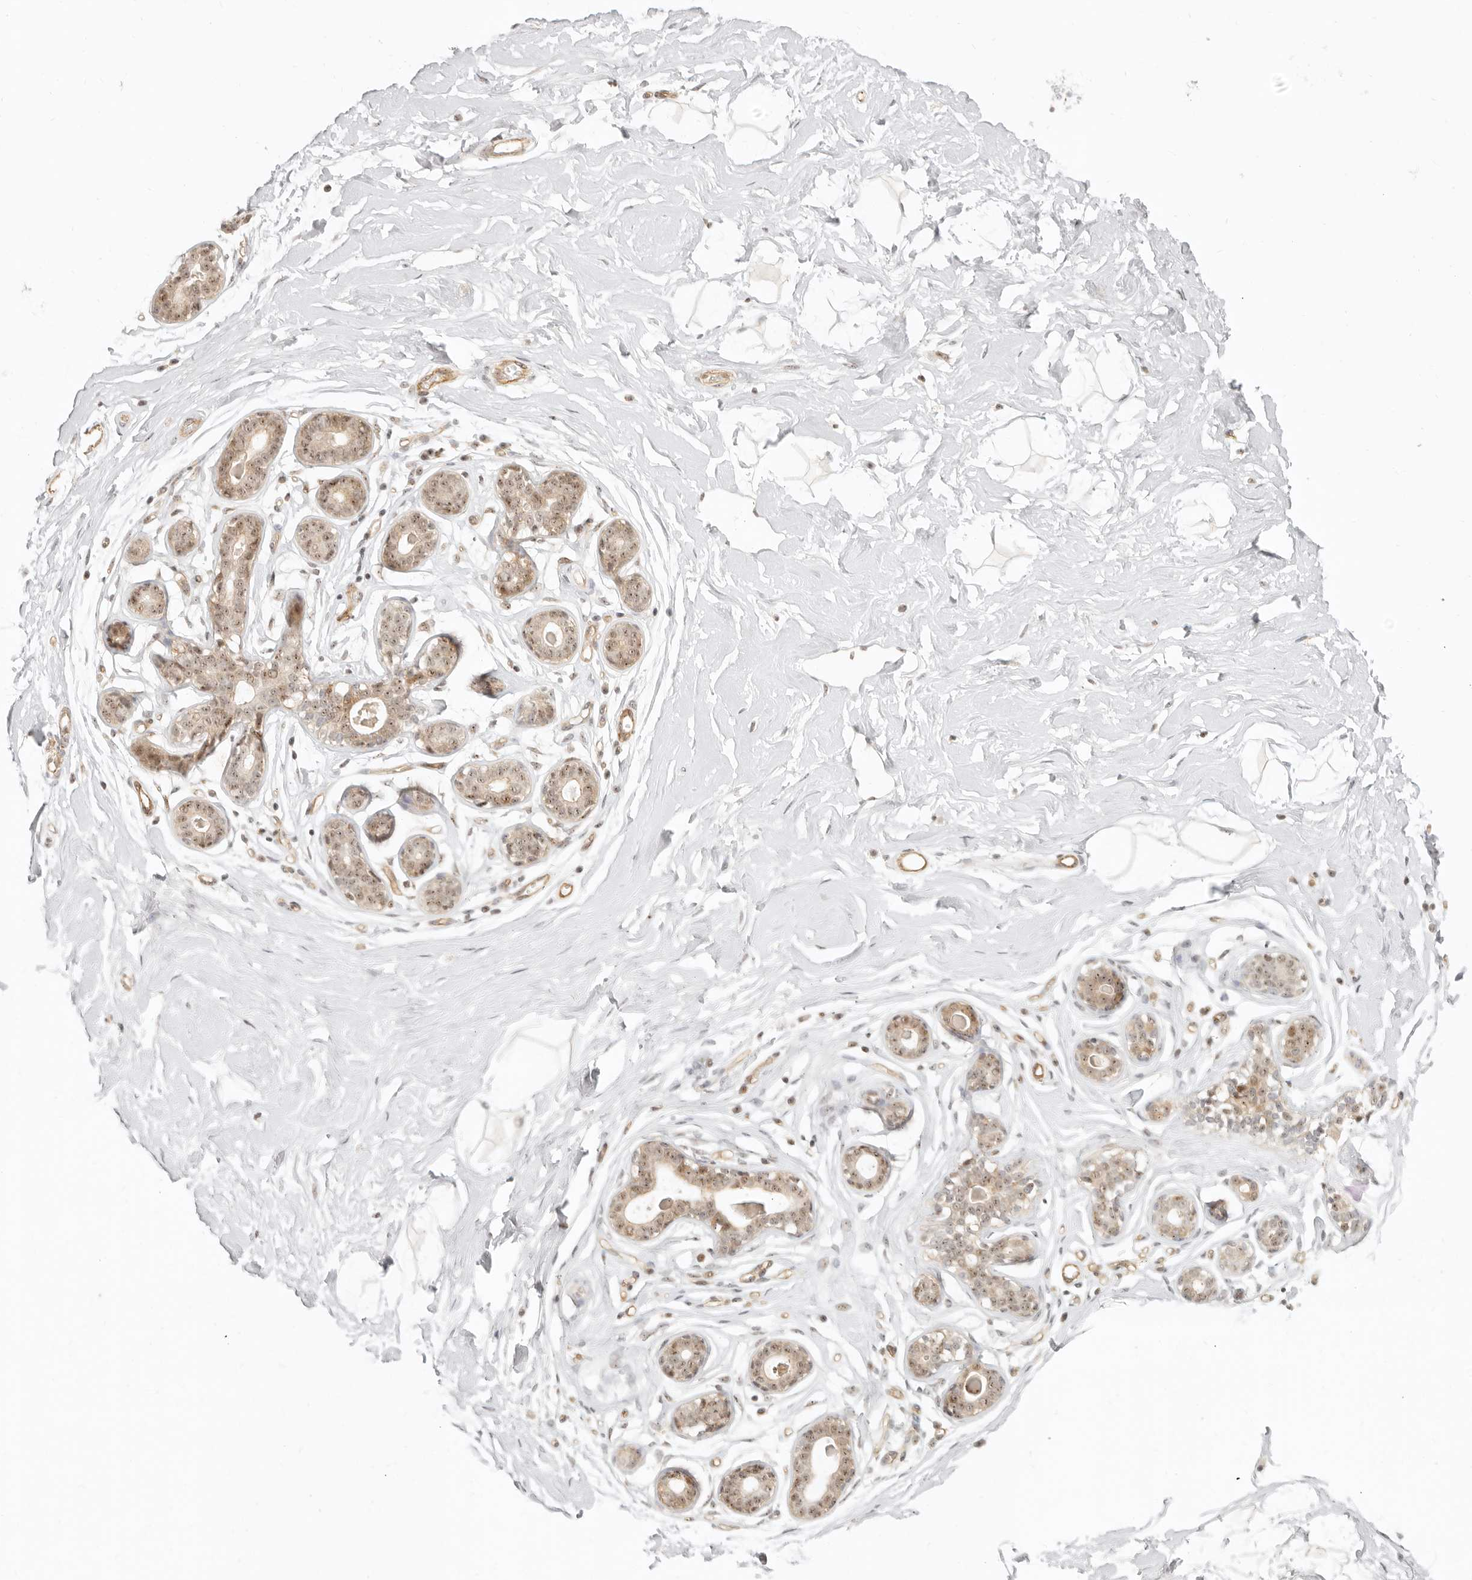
{"staining": {"intensity": "moderate", "quantity": ">75%", "location": "cytoplasmic/membranous,nuclear"}, "tissue": "breast", "cell_type": "Adipocytes", "image_type": "normal", "snomed": [{"axis": "morphology", "description": "Normal tissue, NOS"}, {"axis": "morphology", "description": "Adenoma, NOS"}, {"axis": "topography", "description": "Breast"}], "caption": "Protein staining of unremarkable breast shows moderate cytoplasmic/membranous,nuclear positivity in about >75% of adipocytes.", "gene": "BAP1", "patient": {"sex": "female", "age": 23}}